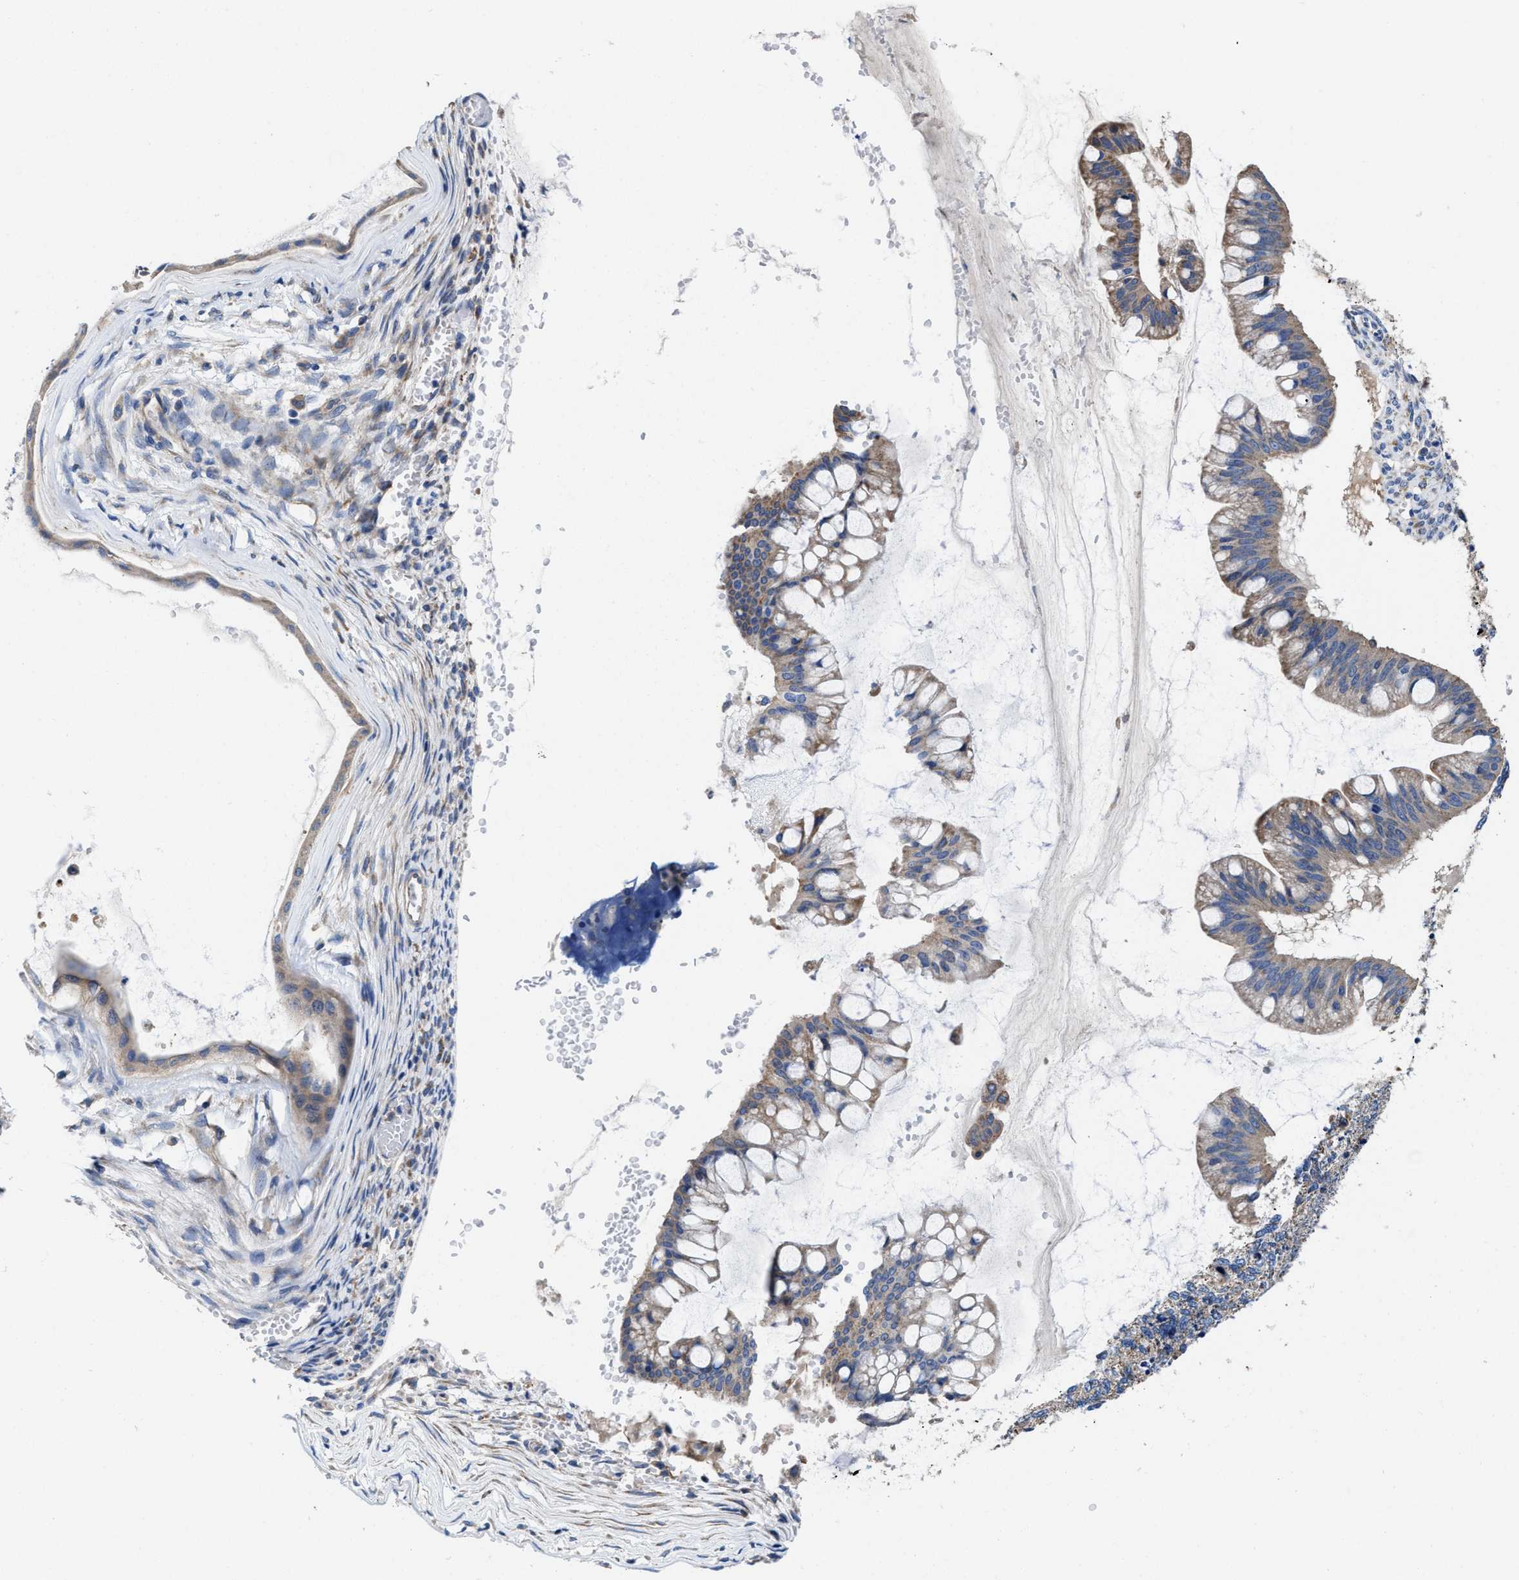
{"staining": {"intensity": "weak", "quantity": "25%-75%", "location": "cytoplasmic/membranous"}, "tissue": "ovarian cancer", "cell_type": "Tumor cells", "image_type": "cancer", "snomed": [{"axis": "morphology", "description": "Cystadenocarcinoma, mucinous, NOS"}, {"axis": "topography", "description": "Ovary"}], "caption": "Immunohistochemistry of human ovarian cancer (mucinous cystadenocarcinoma) displays low levels of weak cytoplasmic/membranous expression in about 25%-75% of tumor cells. (brown staining indicates protein expression, while blue staining denotes nuclei).", "gene": "TMEM30A", "patient": {"sex": "female", "age": 73}}